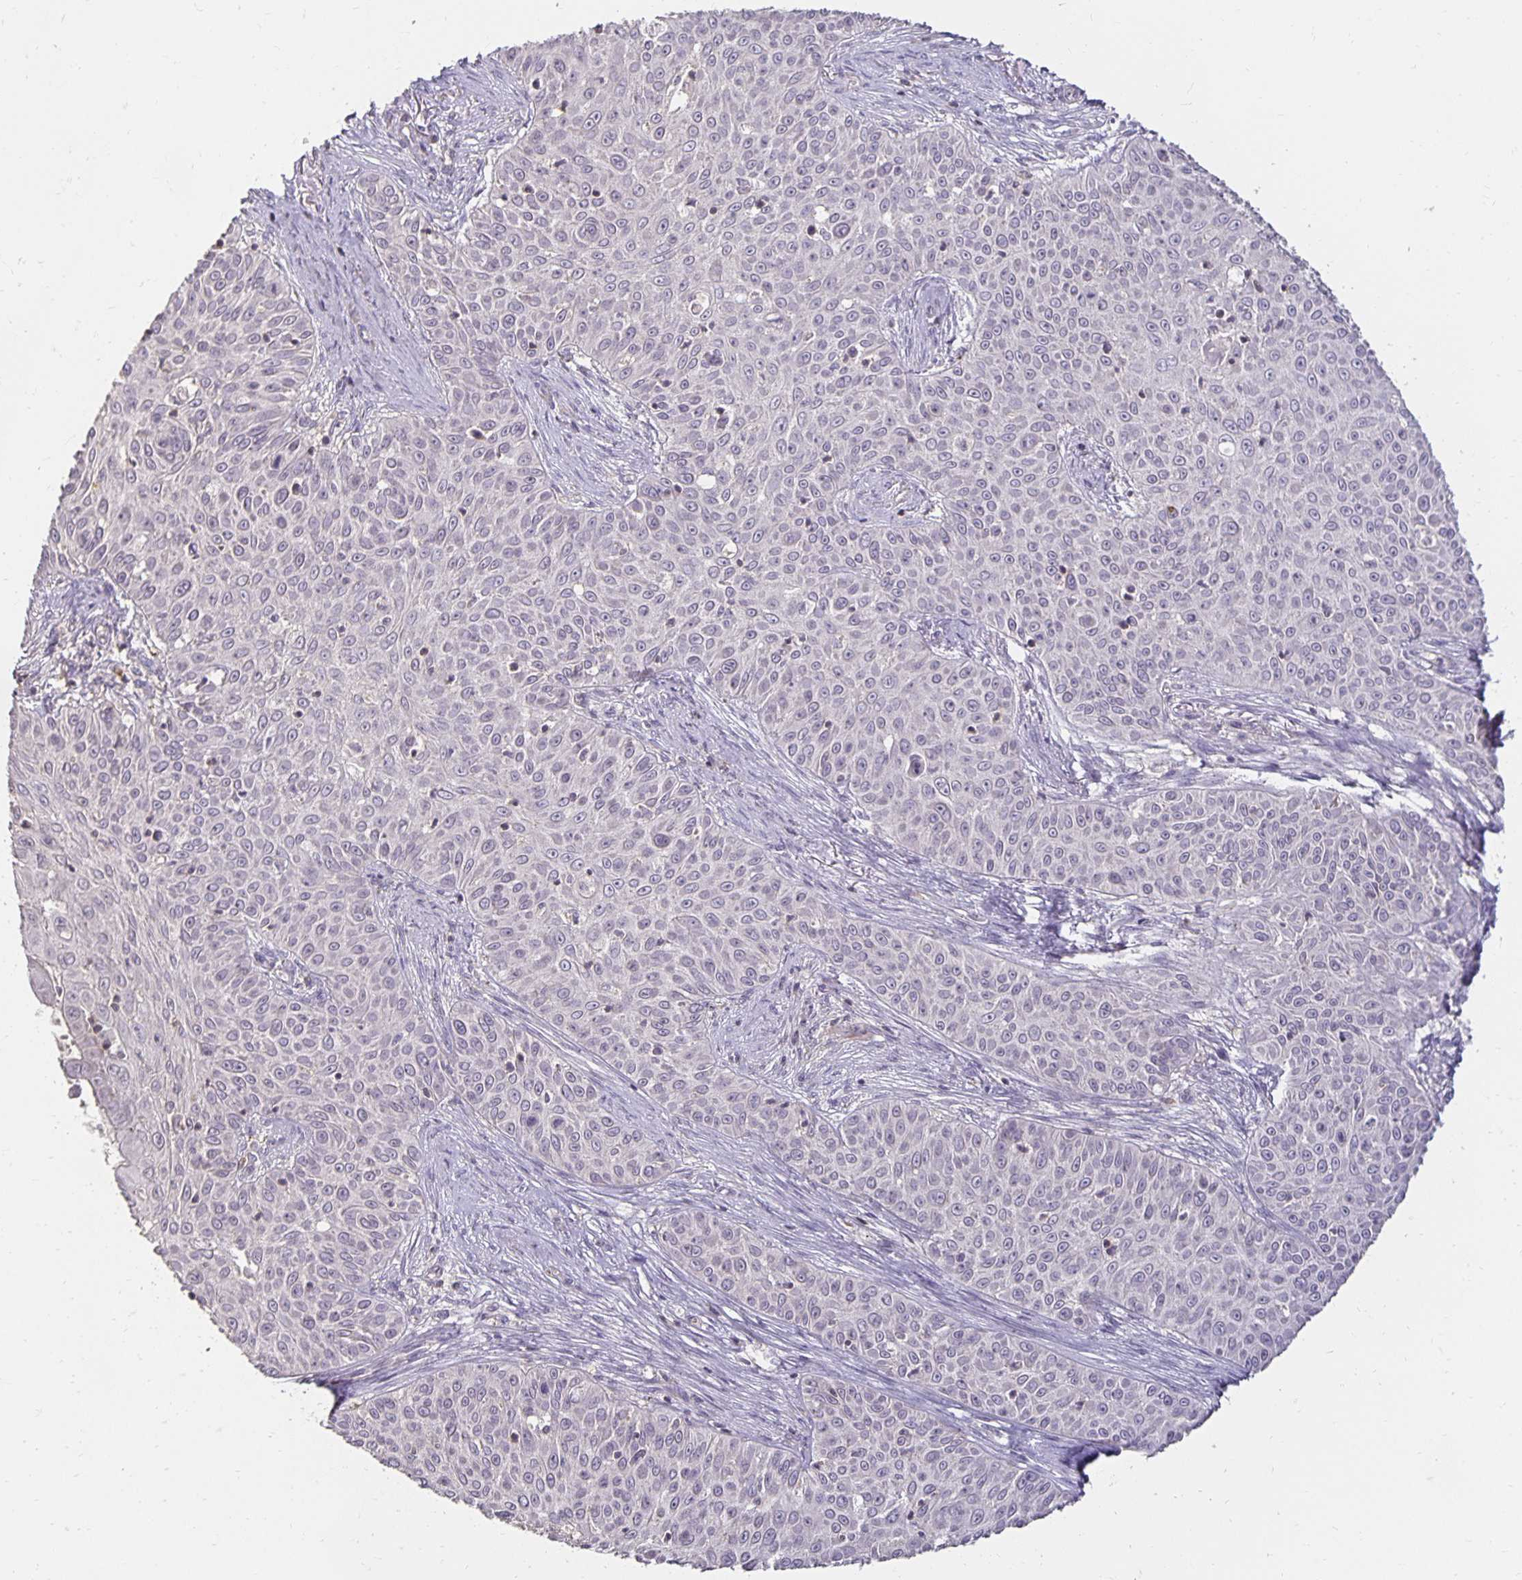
{"staining": {"intensity": "negative", "quantity": "none", "location": "none"}, "tissue": "skin cancer", "cell_type": "Tumor cells", "image_type": "cancer", "snomed": [{"axis": "morphology", "description": "Squamous cell carcinoma, NOS"}, {"axis": "topography", "description": "Skin"}], "caption": "Skin squamous cell carcinoma was stained to show a protein in brown. There is no significant staining in tumor cells.", "gene": "CST6", "patient": {"sex": "male", "age": 82}}